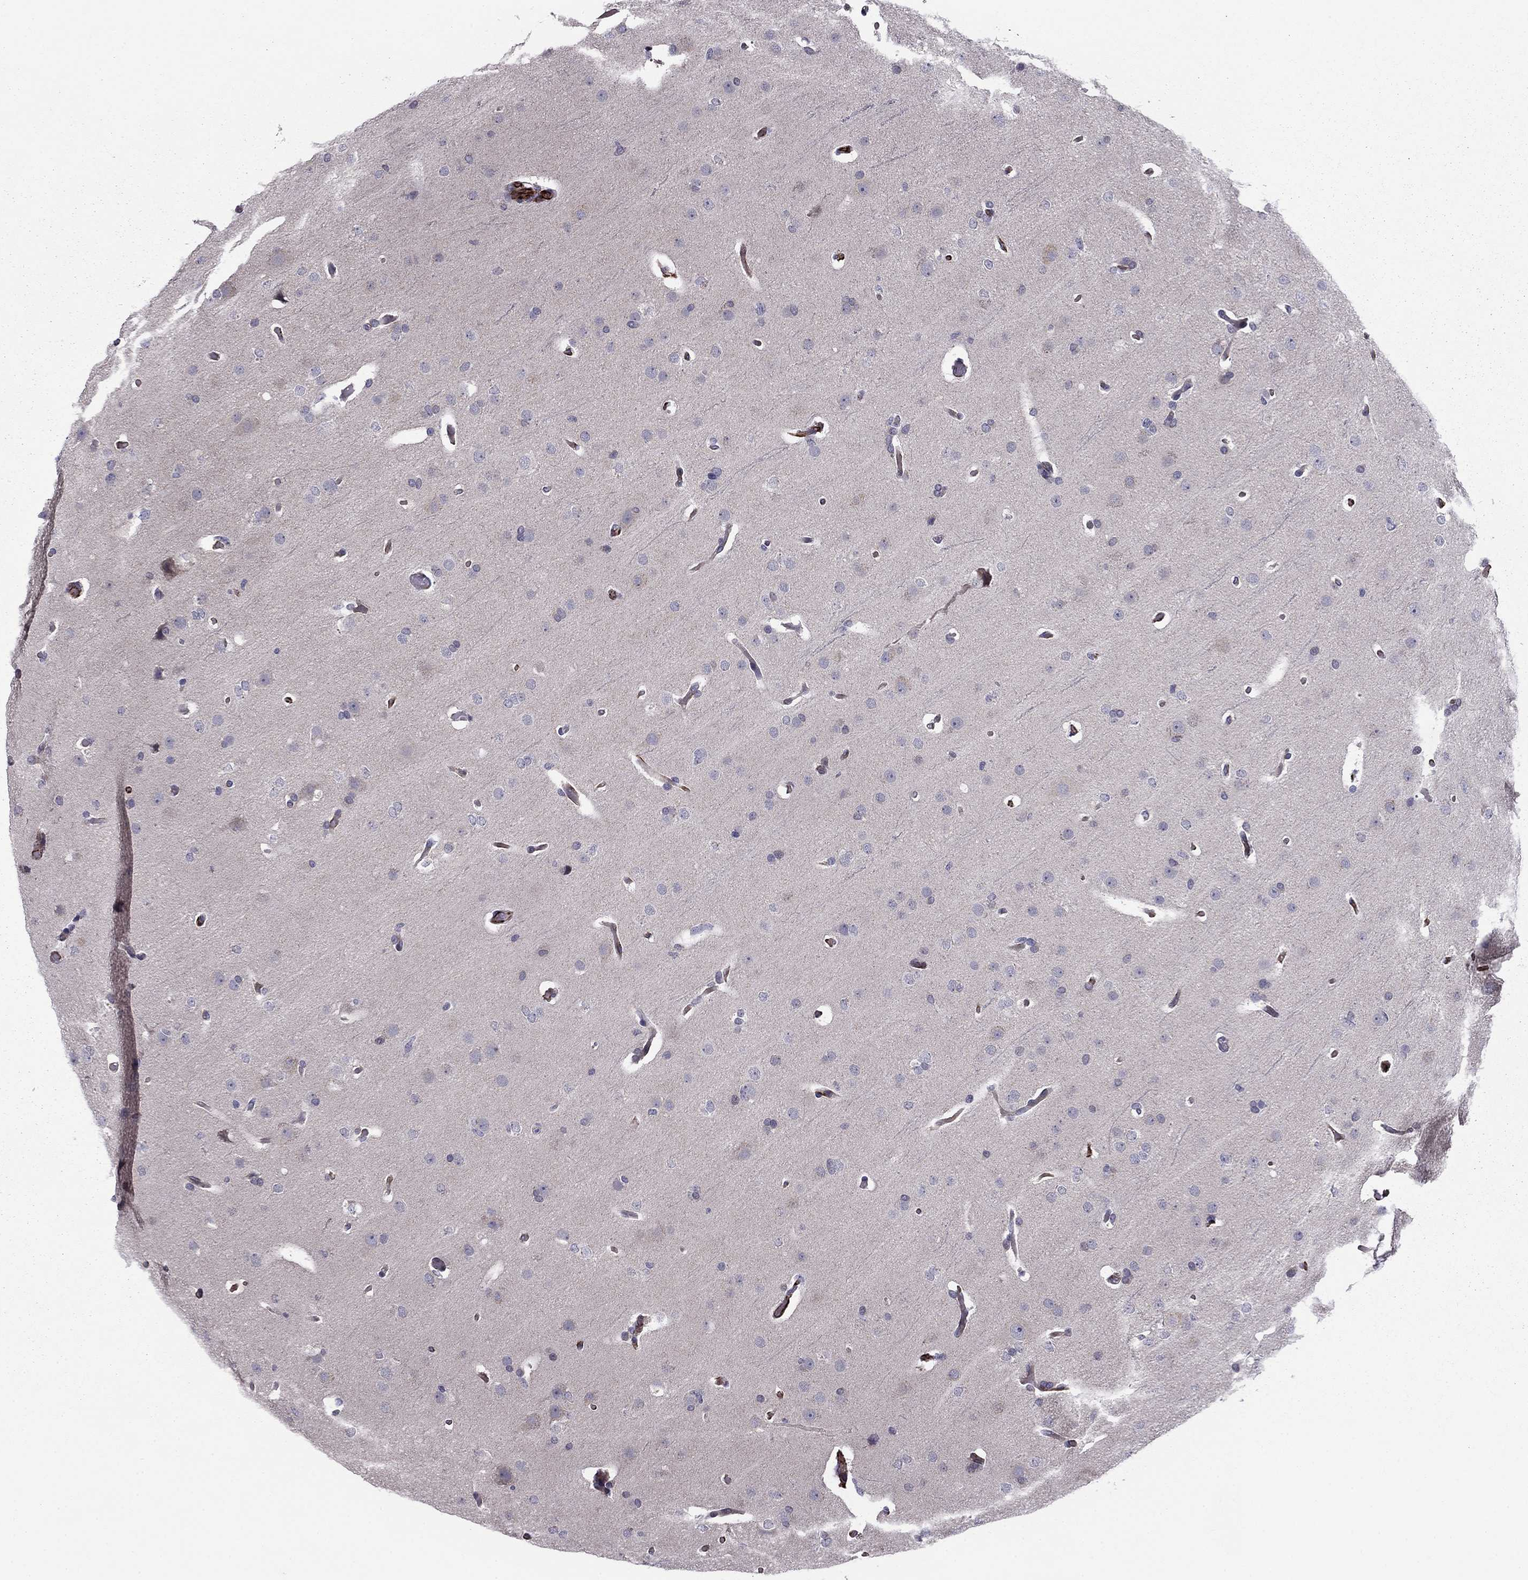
{"staining": {"intensity": "negative", "quantity": "none", "location": "none"}, "tissue": "glioma", "cell_type": "Tumor cells", "image_type": "cancer", "snomed": [{"axis": "morphology", "description": "Glioma, malignant, Low grade"}, {"axis": "topography", "description": "Brain"}], "caption": "Image shows no significant protein staining in tumor cells of malignant low-grade glioma. (Brightfield microscopy of DAB IHC at high magnification).", "gene": "ANKS4B", "patient": {"sex": "male", "age": 41}}